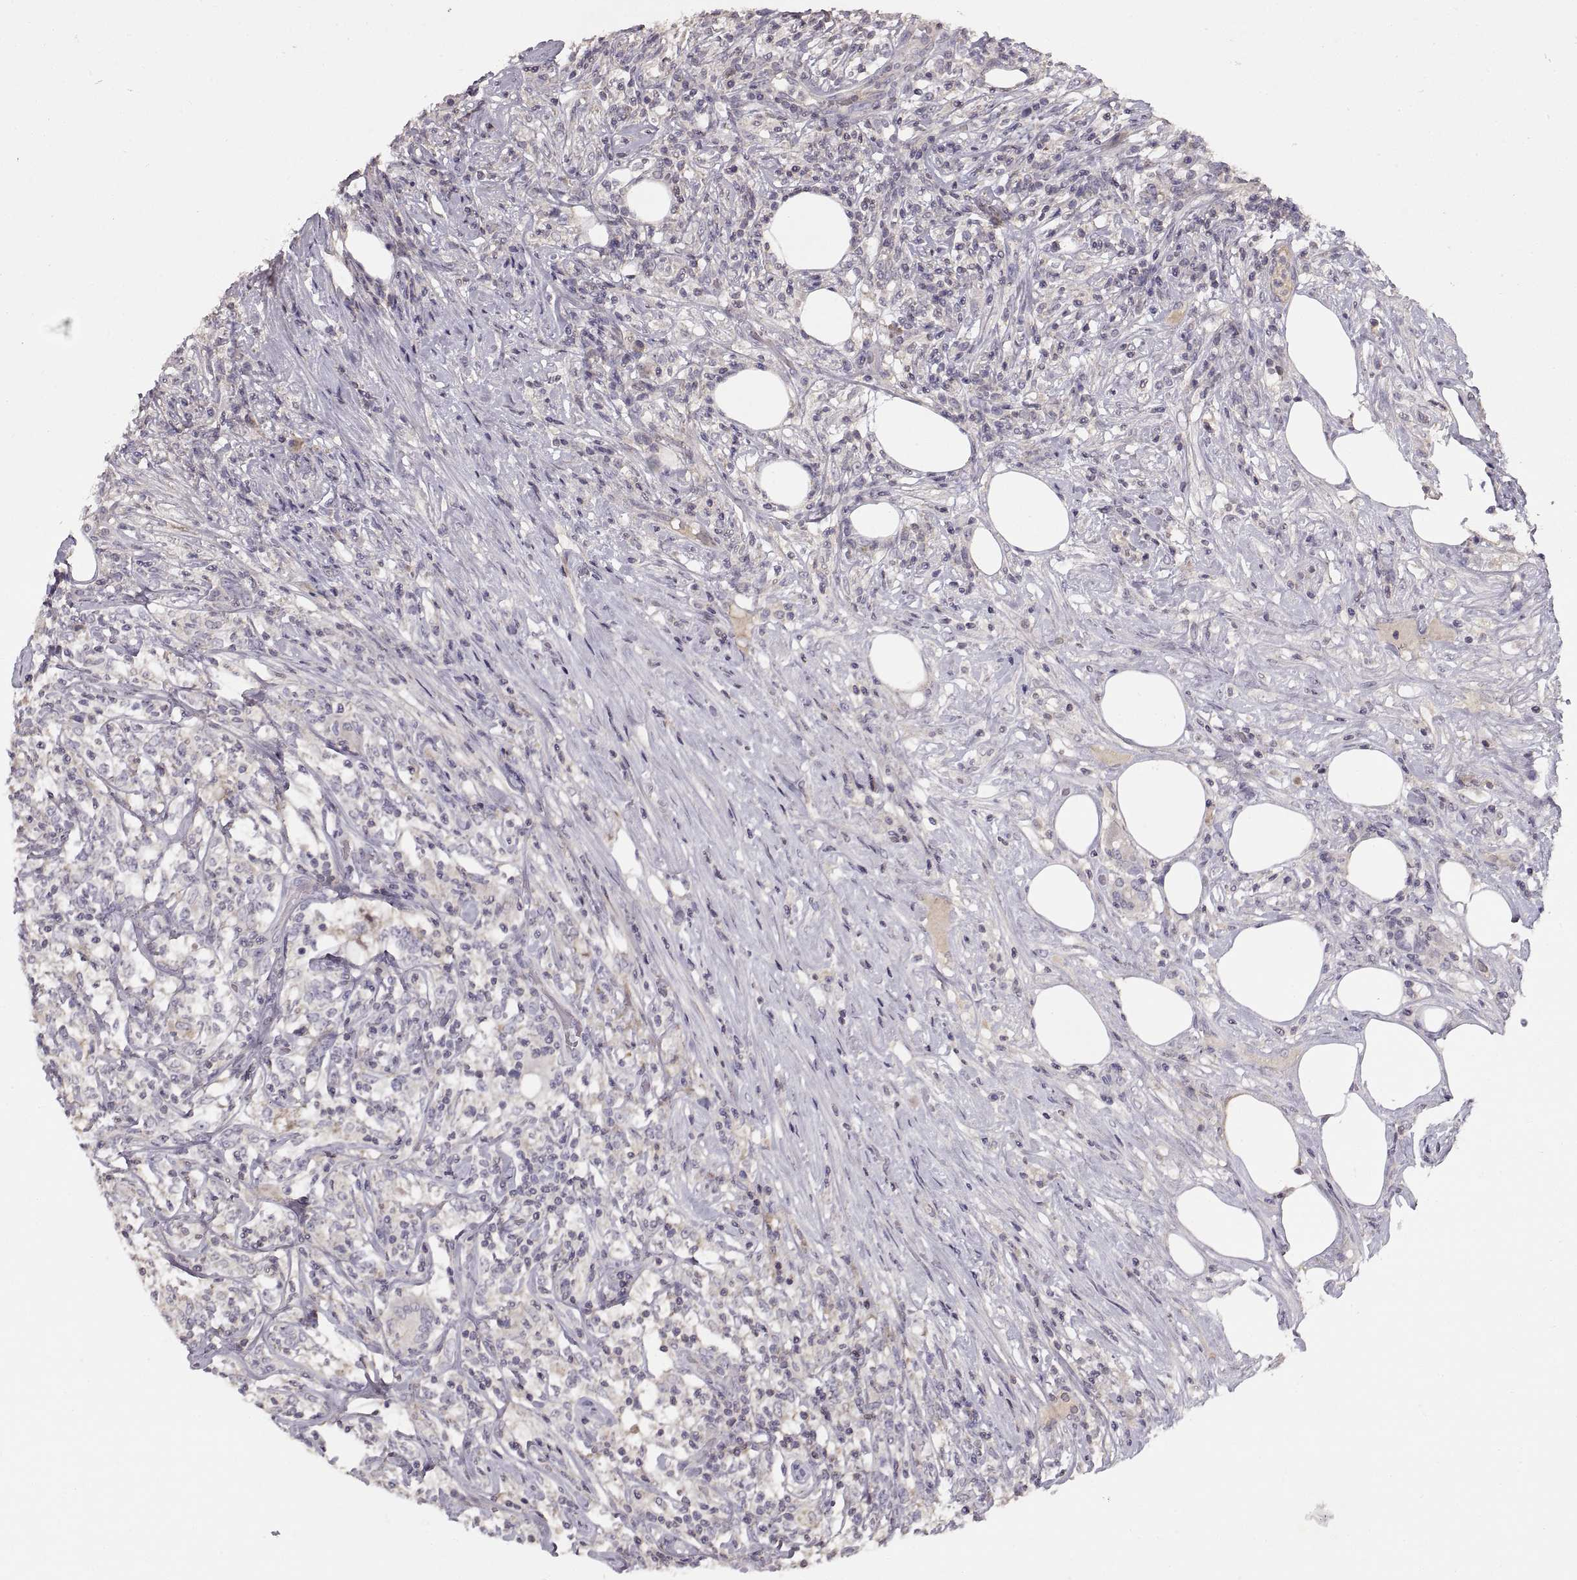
{"staining": {"intensity": "negative", "quantity": "none", "location": "none"}, "tissue": "lymphoma", "cell_type": "Tumor cells", "image_type": "cancer", "snomed": [{"axis": "morphology", "description": "Malignant lymphoma, non-Hodgkin's type, High grade"}, {"axis": "topography", "description": "Lymph node"}], "caption": "IHC image of neoplastic tissue: lymphoma stained with DAB (3,3'-diaminobenzidine) exhibits no significant protein expression in tumor cells.", "gene": "ADAM11", "patient": {"sex": "female", "age": 84}}